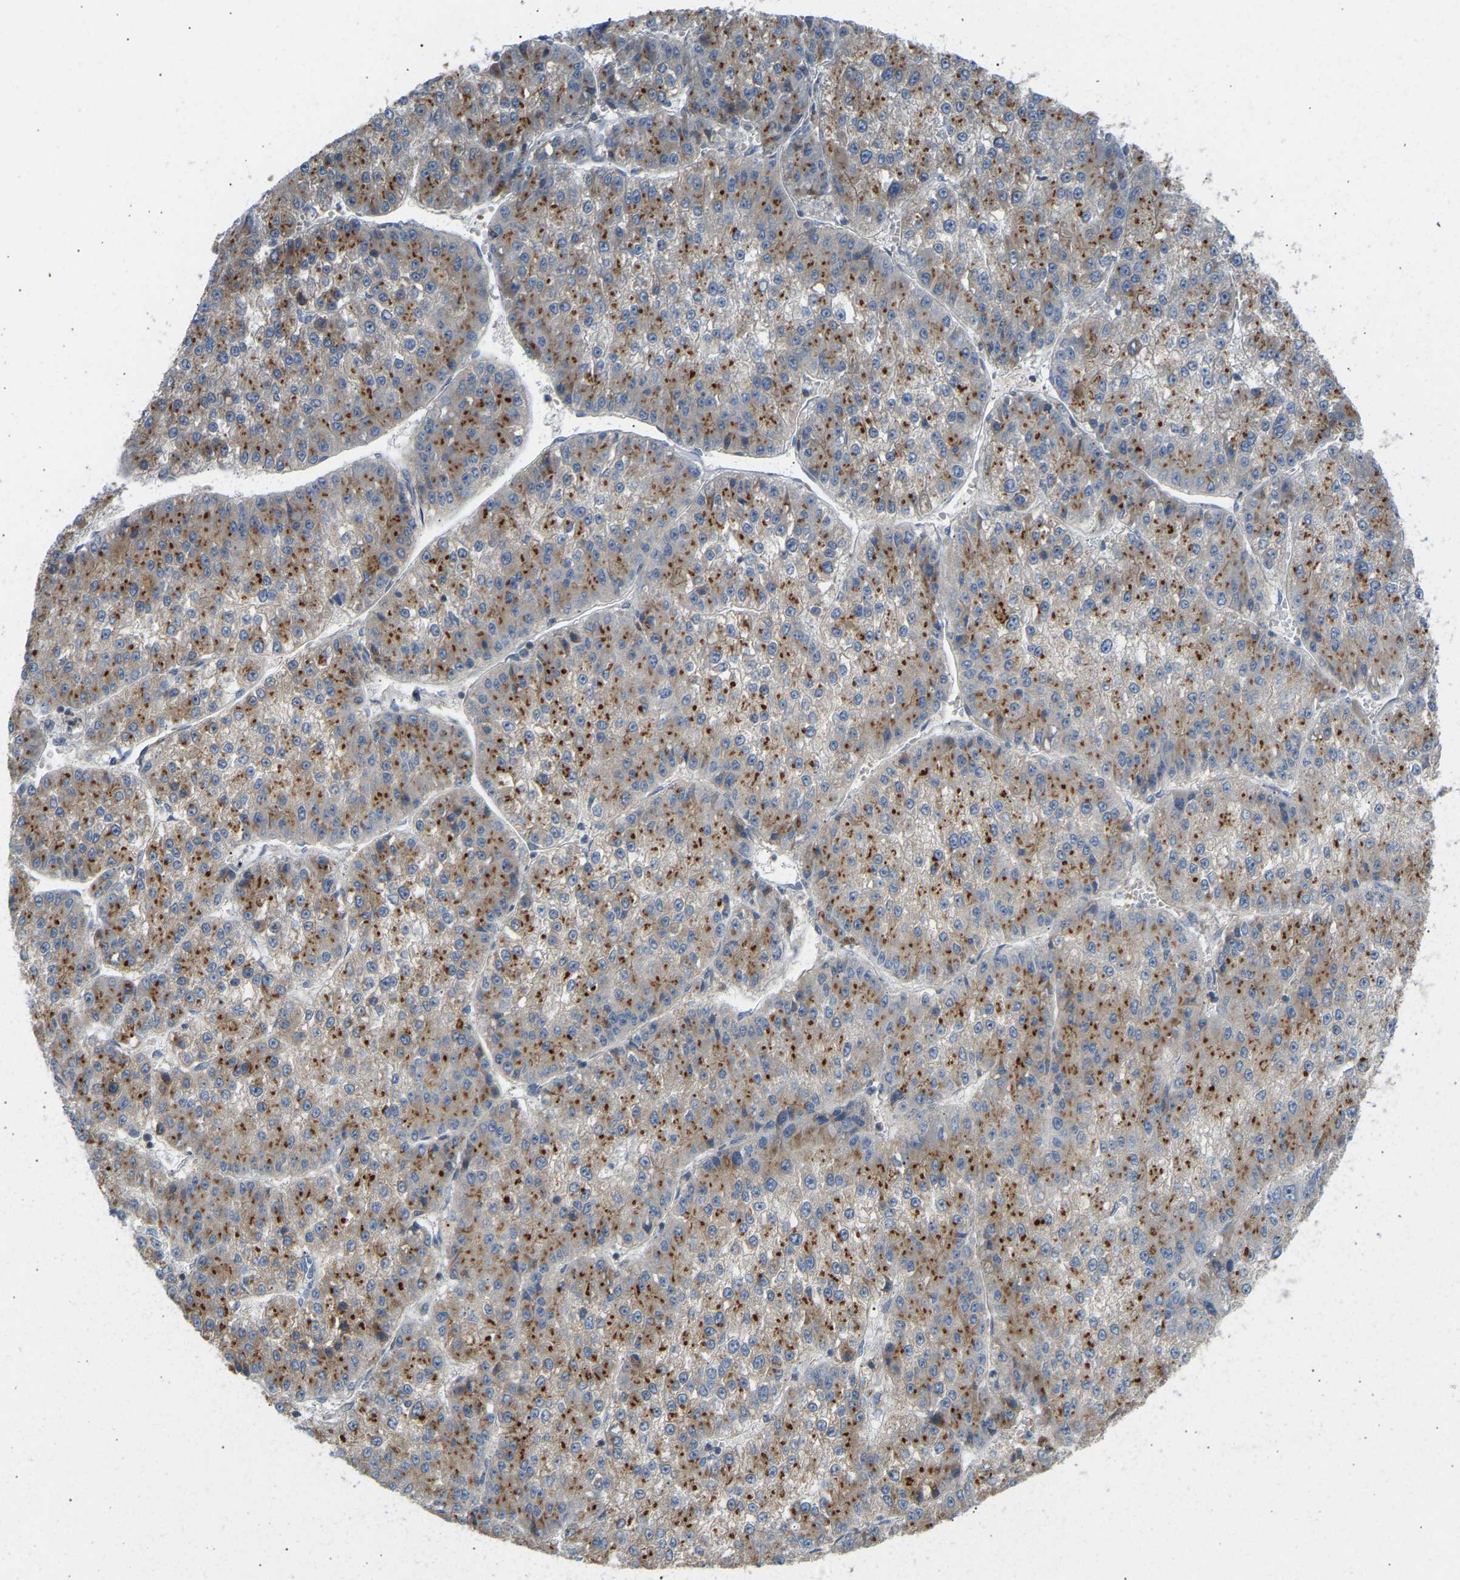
{"staining": {"intensity": "strong", "quantity": ">75%", "location": "cytoplasmic/membranous"}, "tissue": "liver cancer", "cell_type": "Tumor cells", "image_type": "cancer", "snomed": [{"axis": "morphology", "description": "Carcinoma, Hepatocellular, NOS"}, {"axis": "topography", "description": "Liver"}], "caption": "A photomicrograph of human liver hepatocellular carcinoma stained for a protein demonstrates strong cytoplasmic/membranous brown staining in tumor cells.", "gene": "YIPF2", "patient": {"sex": "female", "age": 73}}